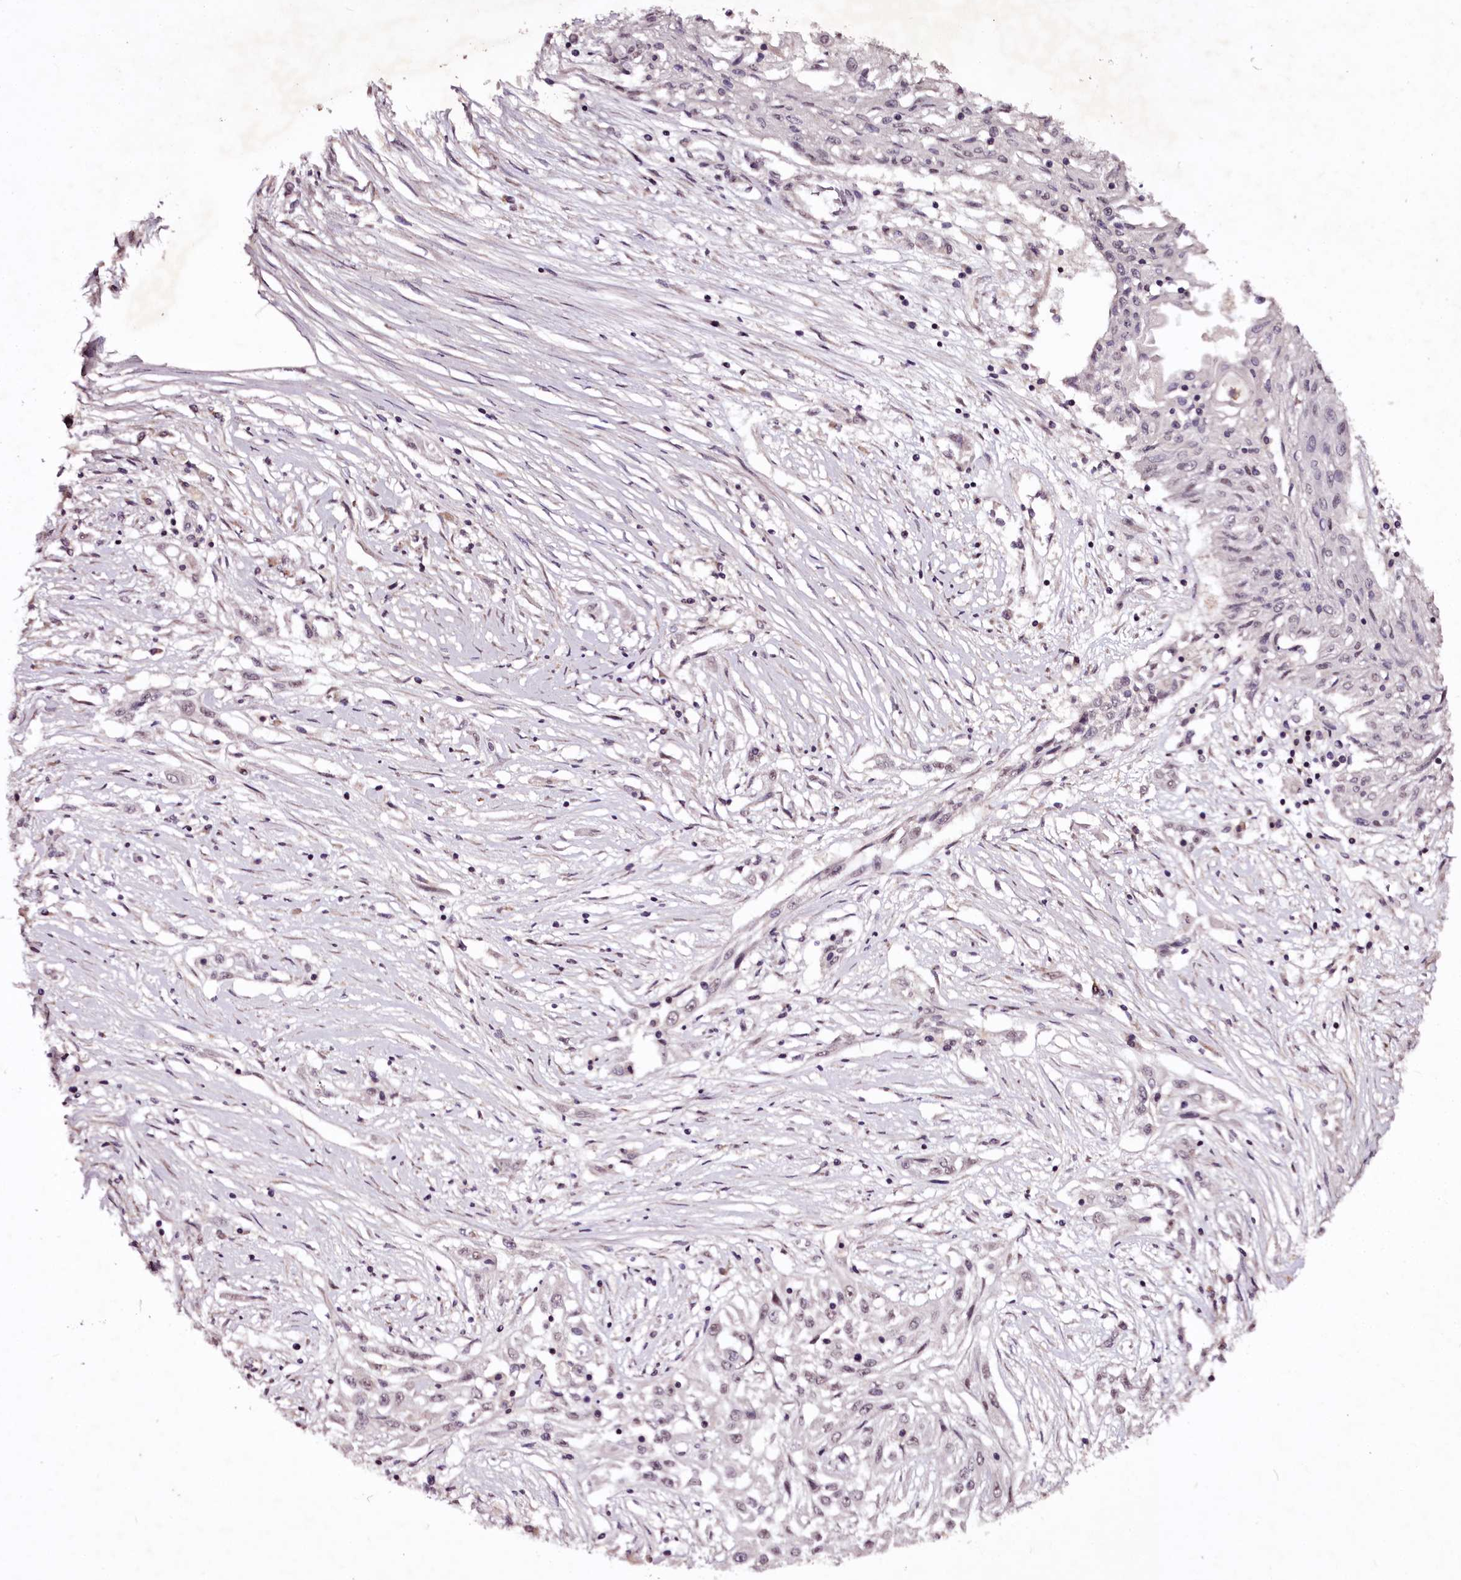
{"staining": {"intensity": "negative", "quantity": "none", "location": "none"}, "tissue": "skin cancer", "cell_type": "Tumor cells", "image_type": "cancer", "snomed": [{"axis": "morphology", "description": "Squamous cell carcinoma, NOS"}, {"axis": "morphology", "description": "Squamous cell carcinoma, metastatic, NOS"}, {"axis": "topography", "description": "Skin"}, {"axis": "topography", "description": "Lymph node"}], "caption": "Immunohistochemistry (IHC) histopathology image of human skin metastatic squamous cell carcinoma stained for a protein (brown), which displays no expression in tumor cells.", "gene": "MAML3", "patient": {"sex": "male", "age": 75}}